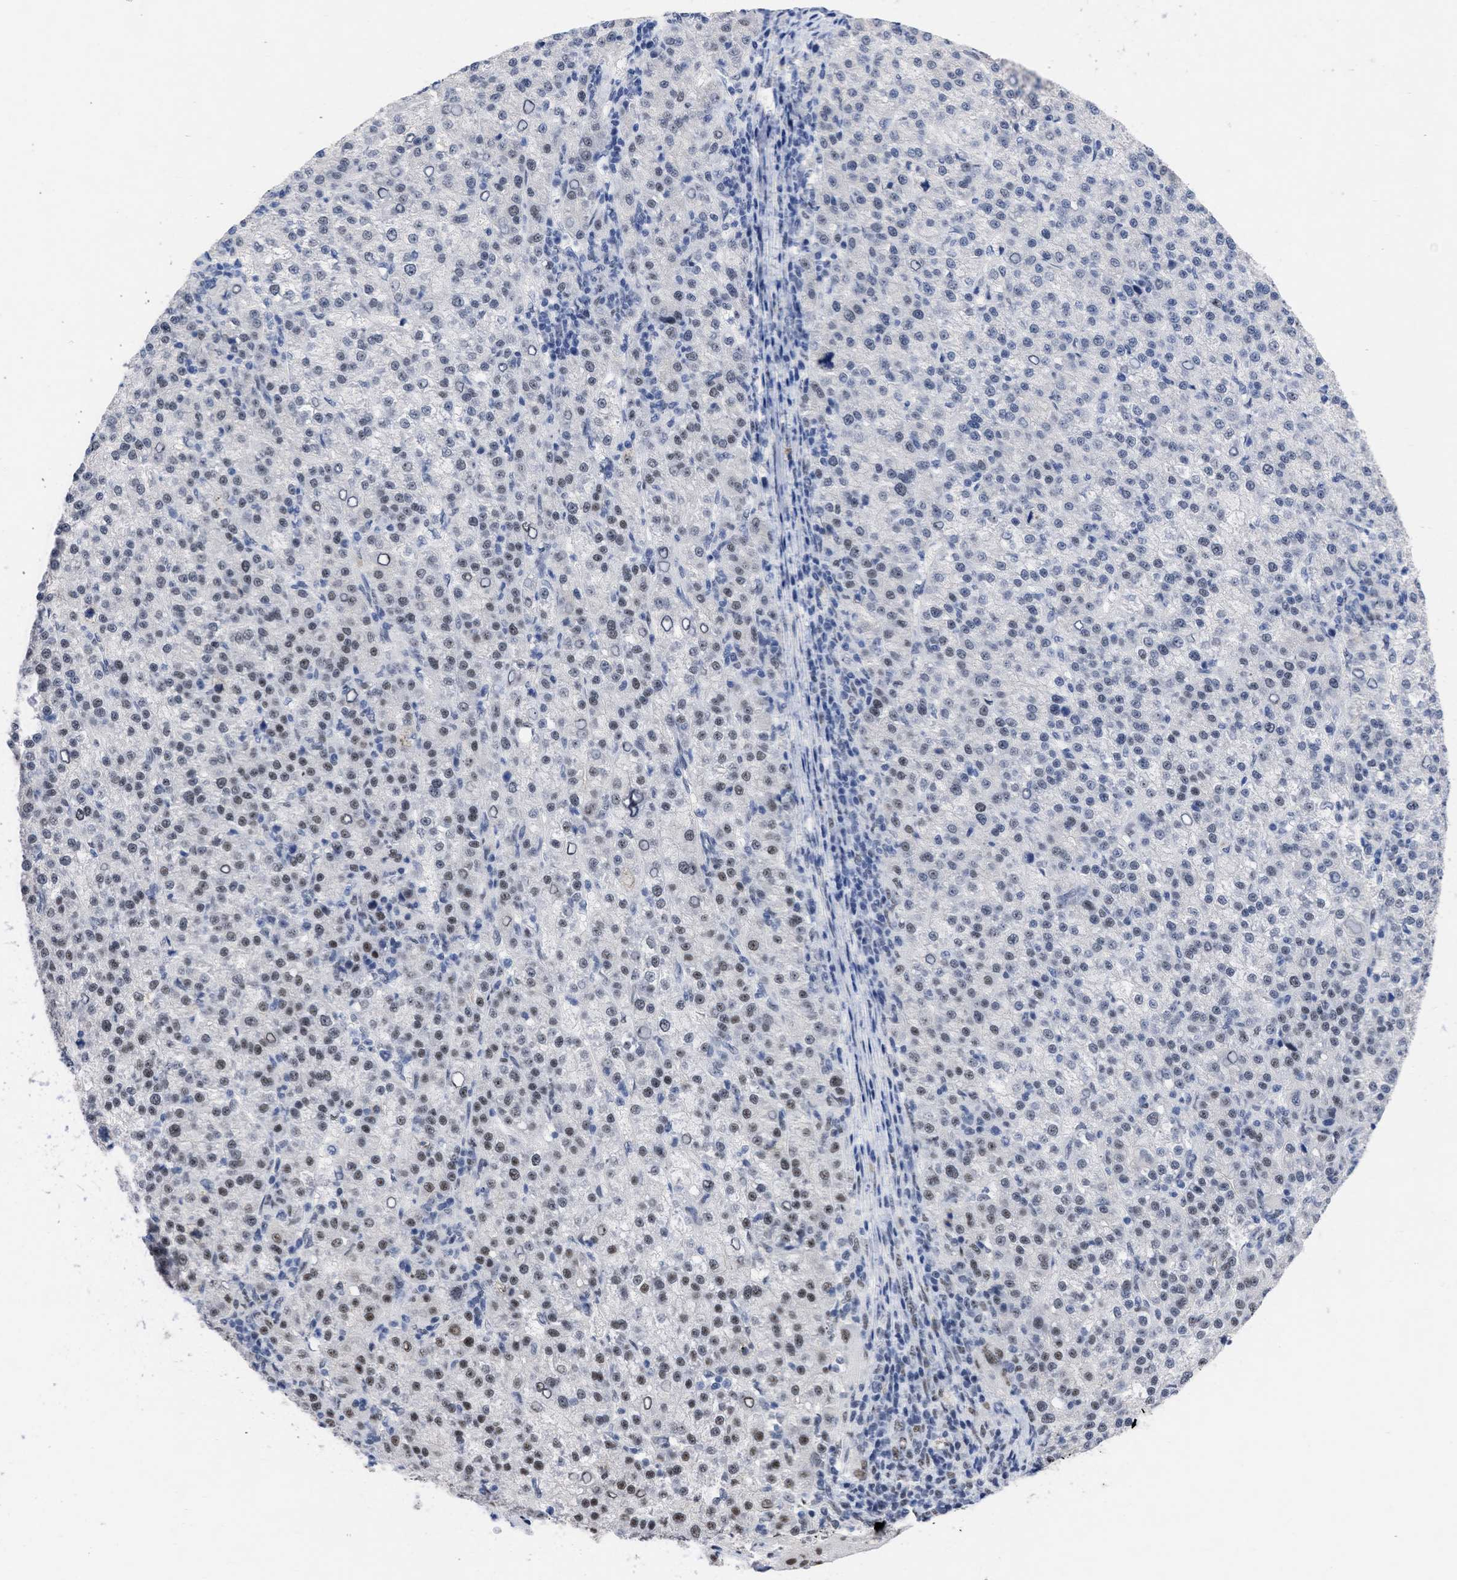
{"staining": {"intensity": "moderate", "quantity": ">75%", "location": "nuclear"}, "tissue": "liver cancer", "cell_type": "Tumor cells", "image_type": "cancer", "snomed": [{"axis": "morphology", "description": "Carcinoma, Hepatocellular, NOS"}, {"axis": "topography", "description": "Liver"}], "caption": "High-power microscopy captured an IHC histopathology image of liver hepatocellular carcinoma, revealing moderate nuclear positivity in approximately >75% of tumor cells.", "gene": "DDX41", "patient": {"sex": "female", "age": 58}}